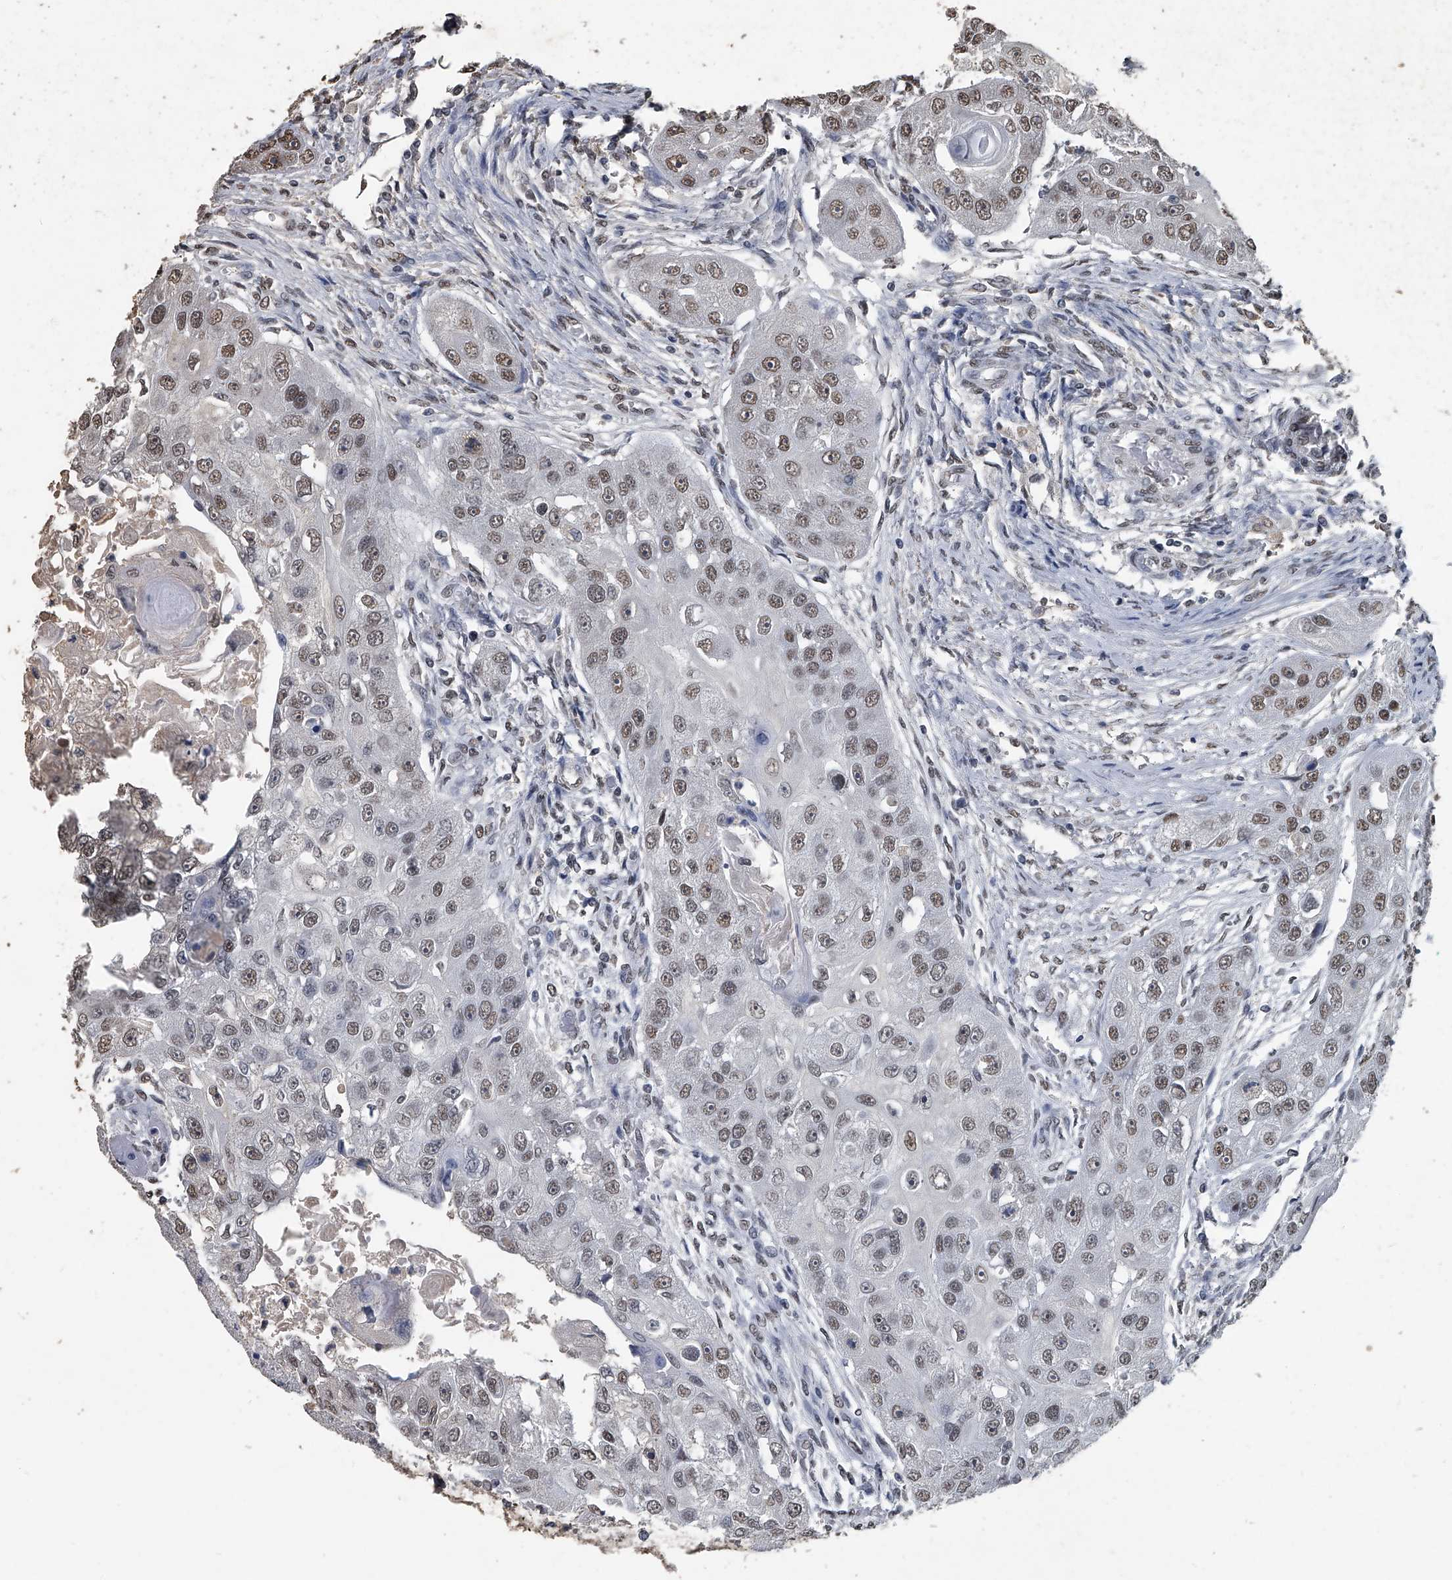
{"staining": {"intensity": "moderate", "quantity": "25%-75%", "location": "nuclear"}, "tissue": "head and neck cancer", "cell_type": "Tumor cells", "image_type": "cancer", "snomed": [{"axis": "morphology", "description": "Normal tissue, NOS"}, {"axis": "morphology", "description": "Squamous cell carcinoma, NOS"}, {"axis": "topography", "description": "Skeletal muscle"}, {"axis": "topography", "description": "Head-Neck"}], "caption": "Immunohistochemistry (IHC) image of human head and neck cancer (squamous cell carcinoma) stained for a protein (brown), which reveals medium levels of moderate nuclear expression in approximately 25%-75% of tumor cells.", "gene": "MATR3", "patient": {"sex": "male", "age": 51}}